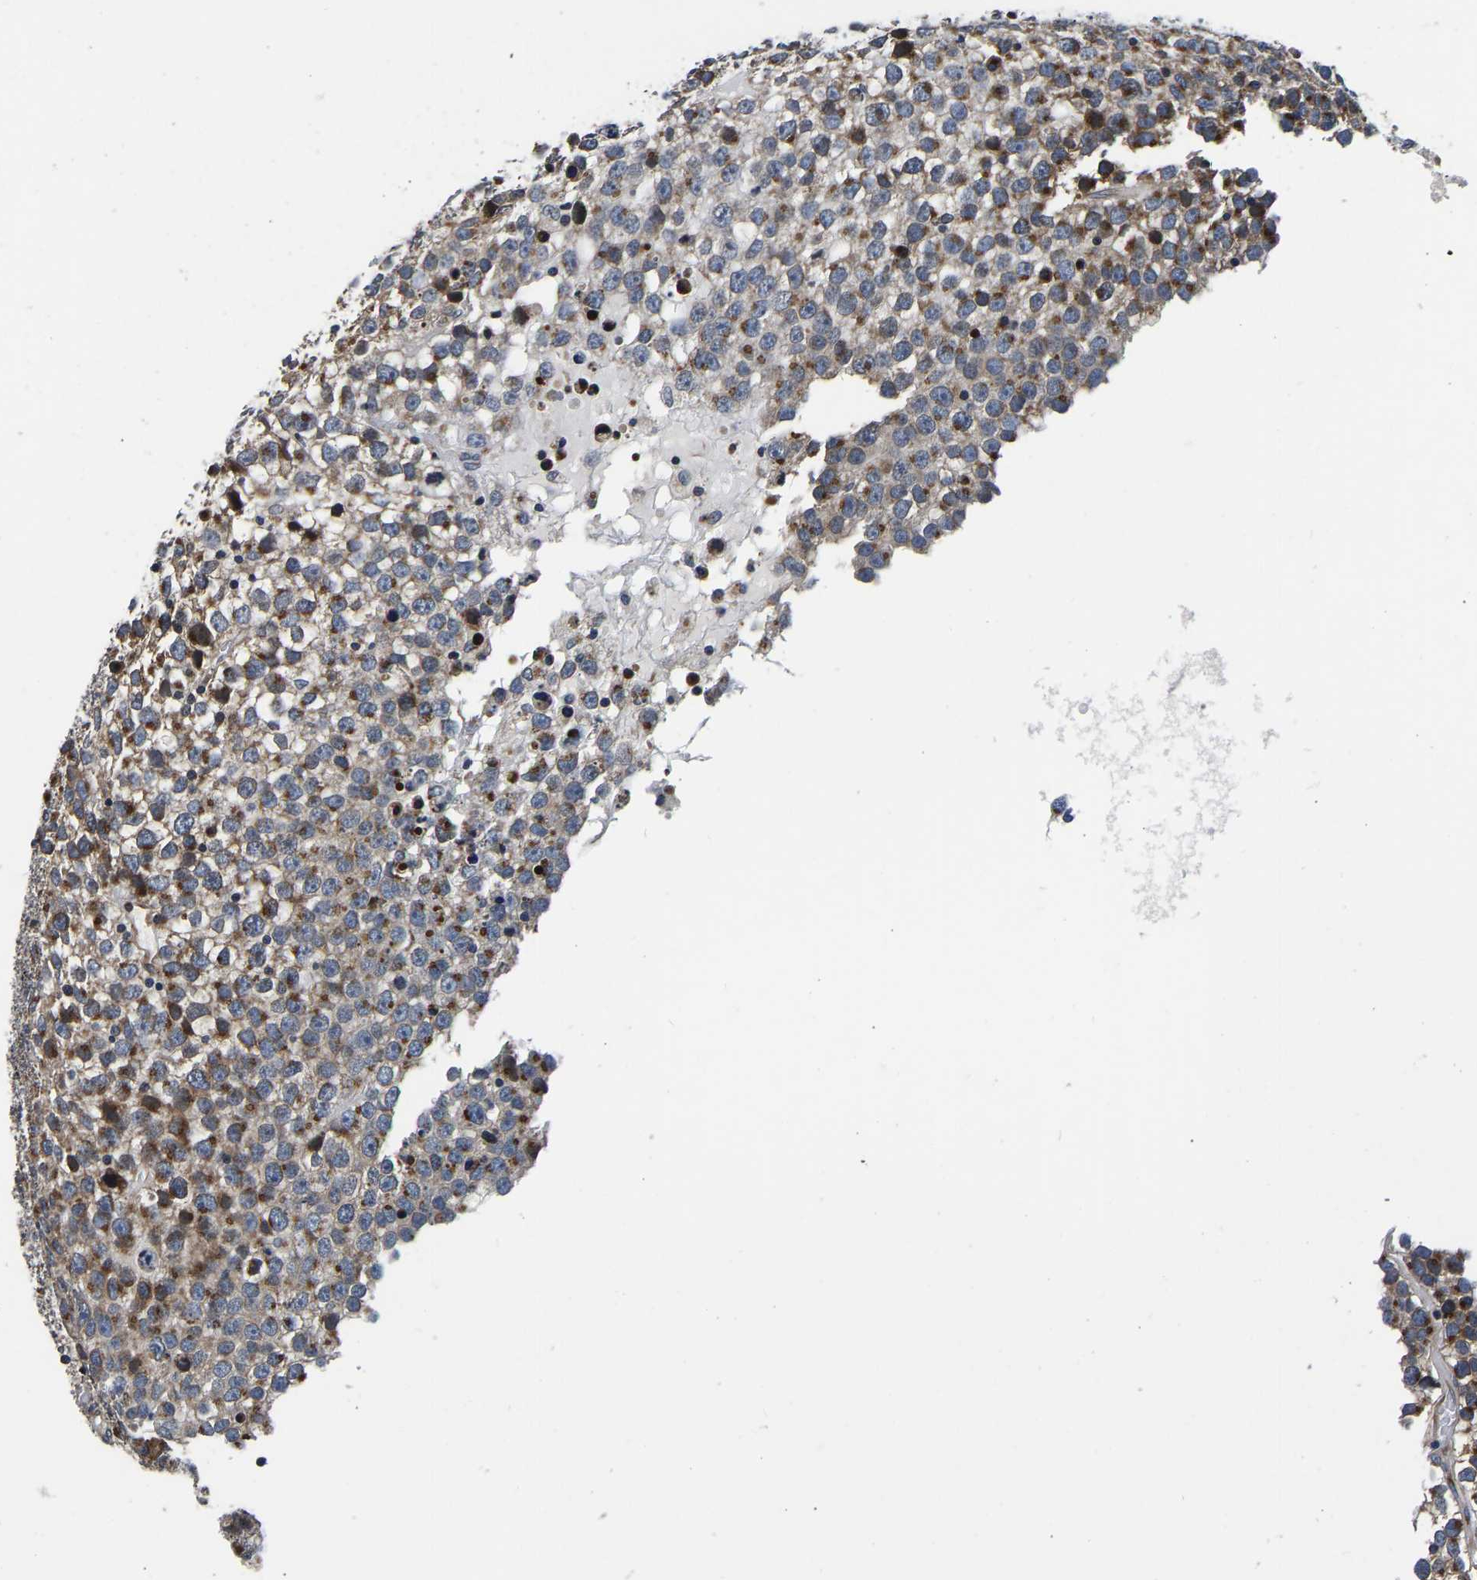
{"staining": {"intensity": "moderate", "quantity": ">75%", "location": "cytoplasmic/membranous"}, "tissue": "testis cancer", "cell_type": "Tumor cells", "image_type": "cancer", "snomed": [{"axis": "morphology", "description": "Seminoma, NOS"}, {"axis": "topography", "description": "Testis"}], "caption": "Human testis cancer (seminoma) stained with a protein marker demonstrates moderate staining in tumor cells.", "gene": "RABAC1", "patient": {"sex": "male", "age": 65}}